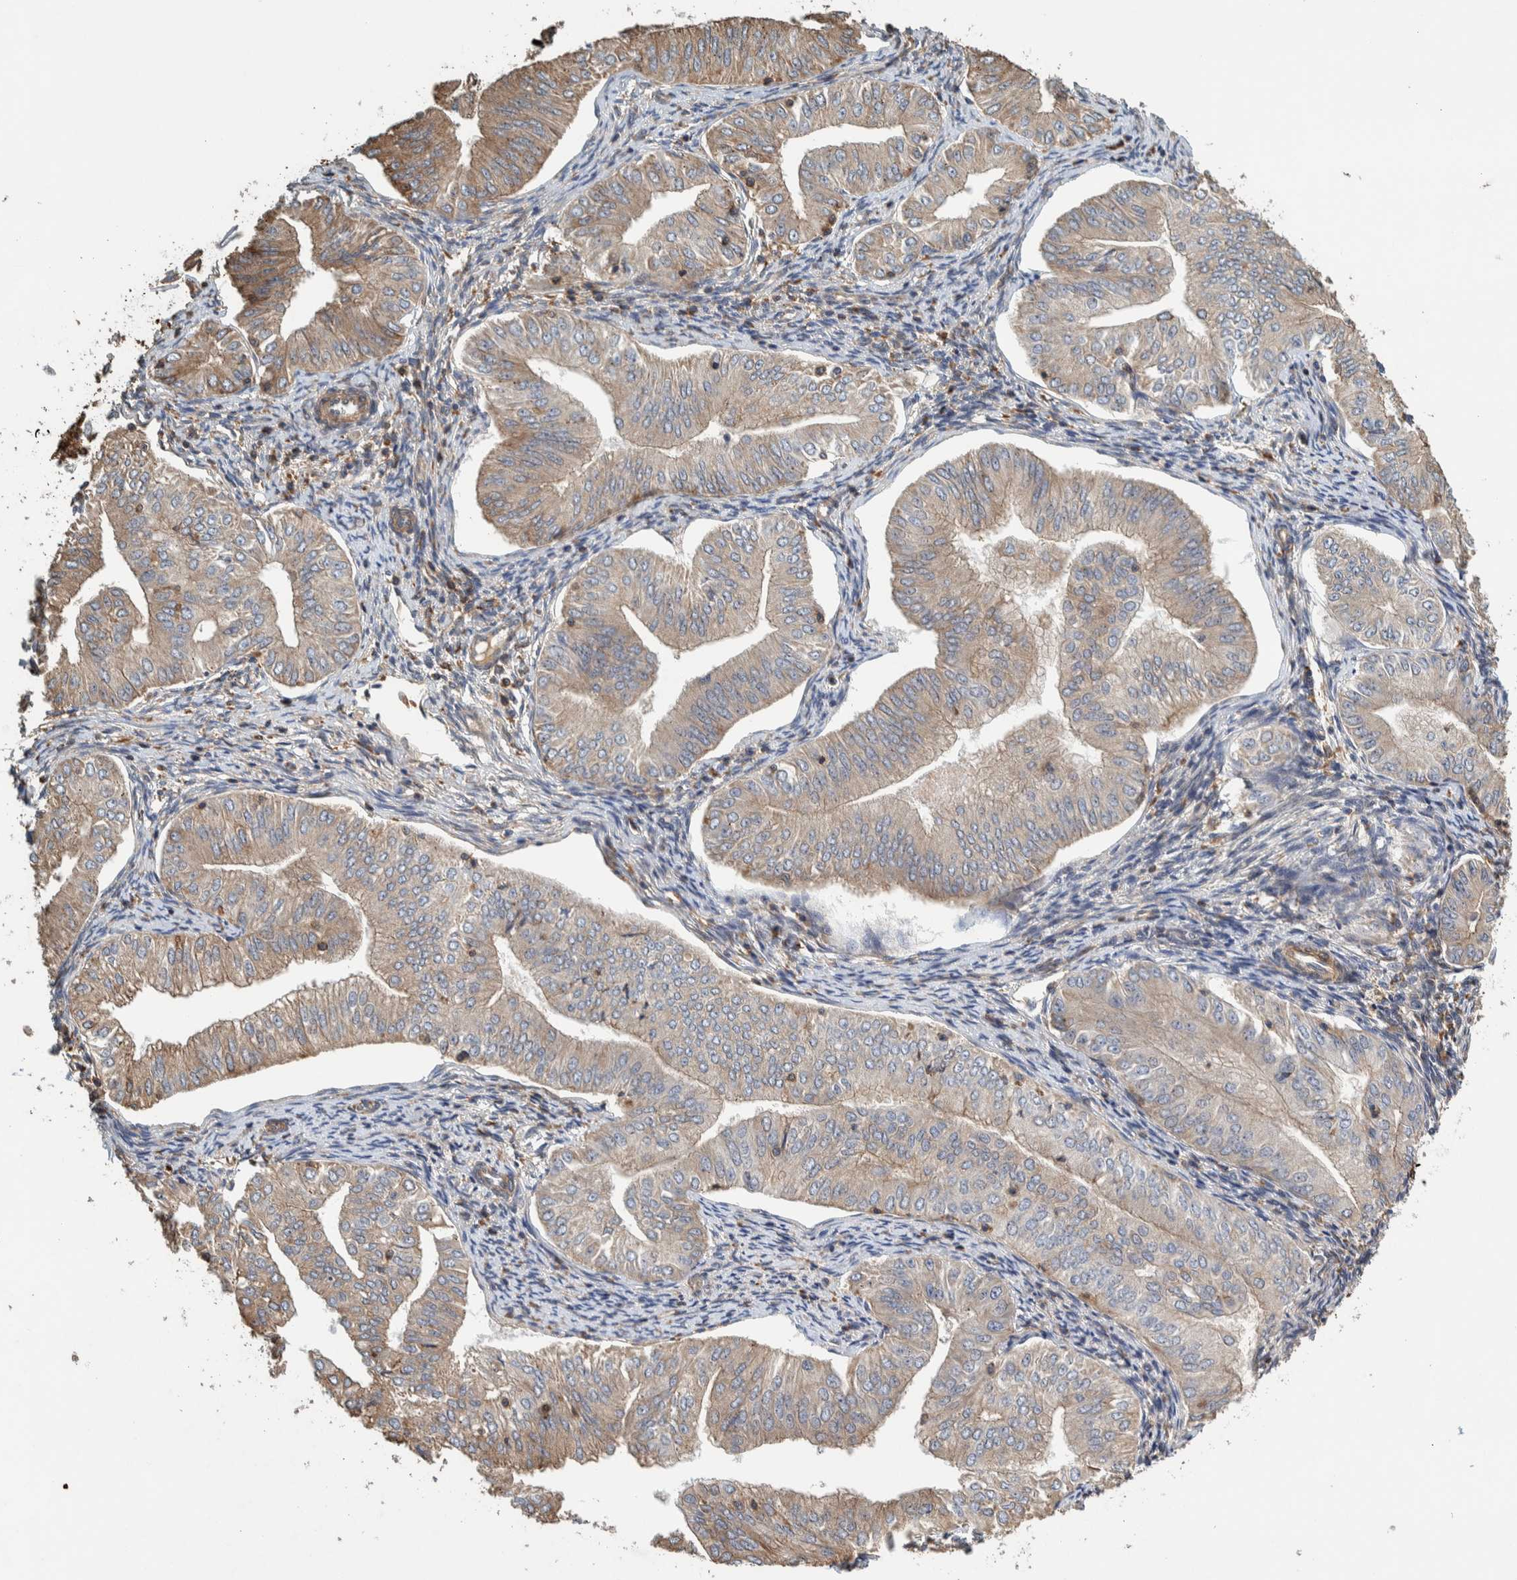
{"staining": {"intensity": "weak", "quantity": ">75%", "location": "cytoplasmic/membranous"}, "tissue": "endometrial cancer", "cell_type": "Tumor cells", "image_type": "cancer", "snomed": [{"axis": "morphology", "description": "Normal tissue, NOS"}, {"axis": "morphology", "description": "Adenocarcinoma, NOS"}, {"axis": "topography", "description": "Endometrium"}], "caption": "DAB immunohistochemical staining of endometrial cancer displays weak cytoplasmic/membranous protein staining in approximately >75% of tumor cells.", "gene": "PLA2G3", "patient": {"sex": "female", "age": 53}}